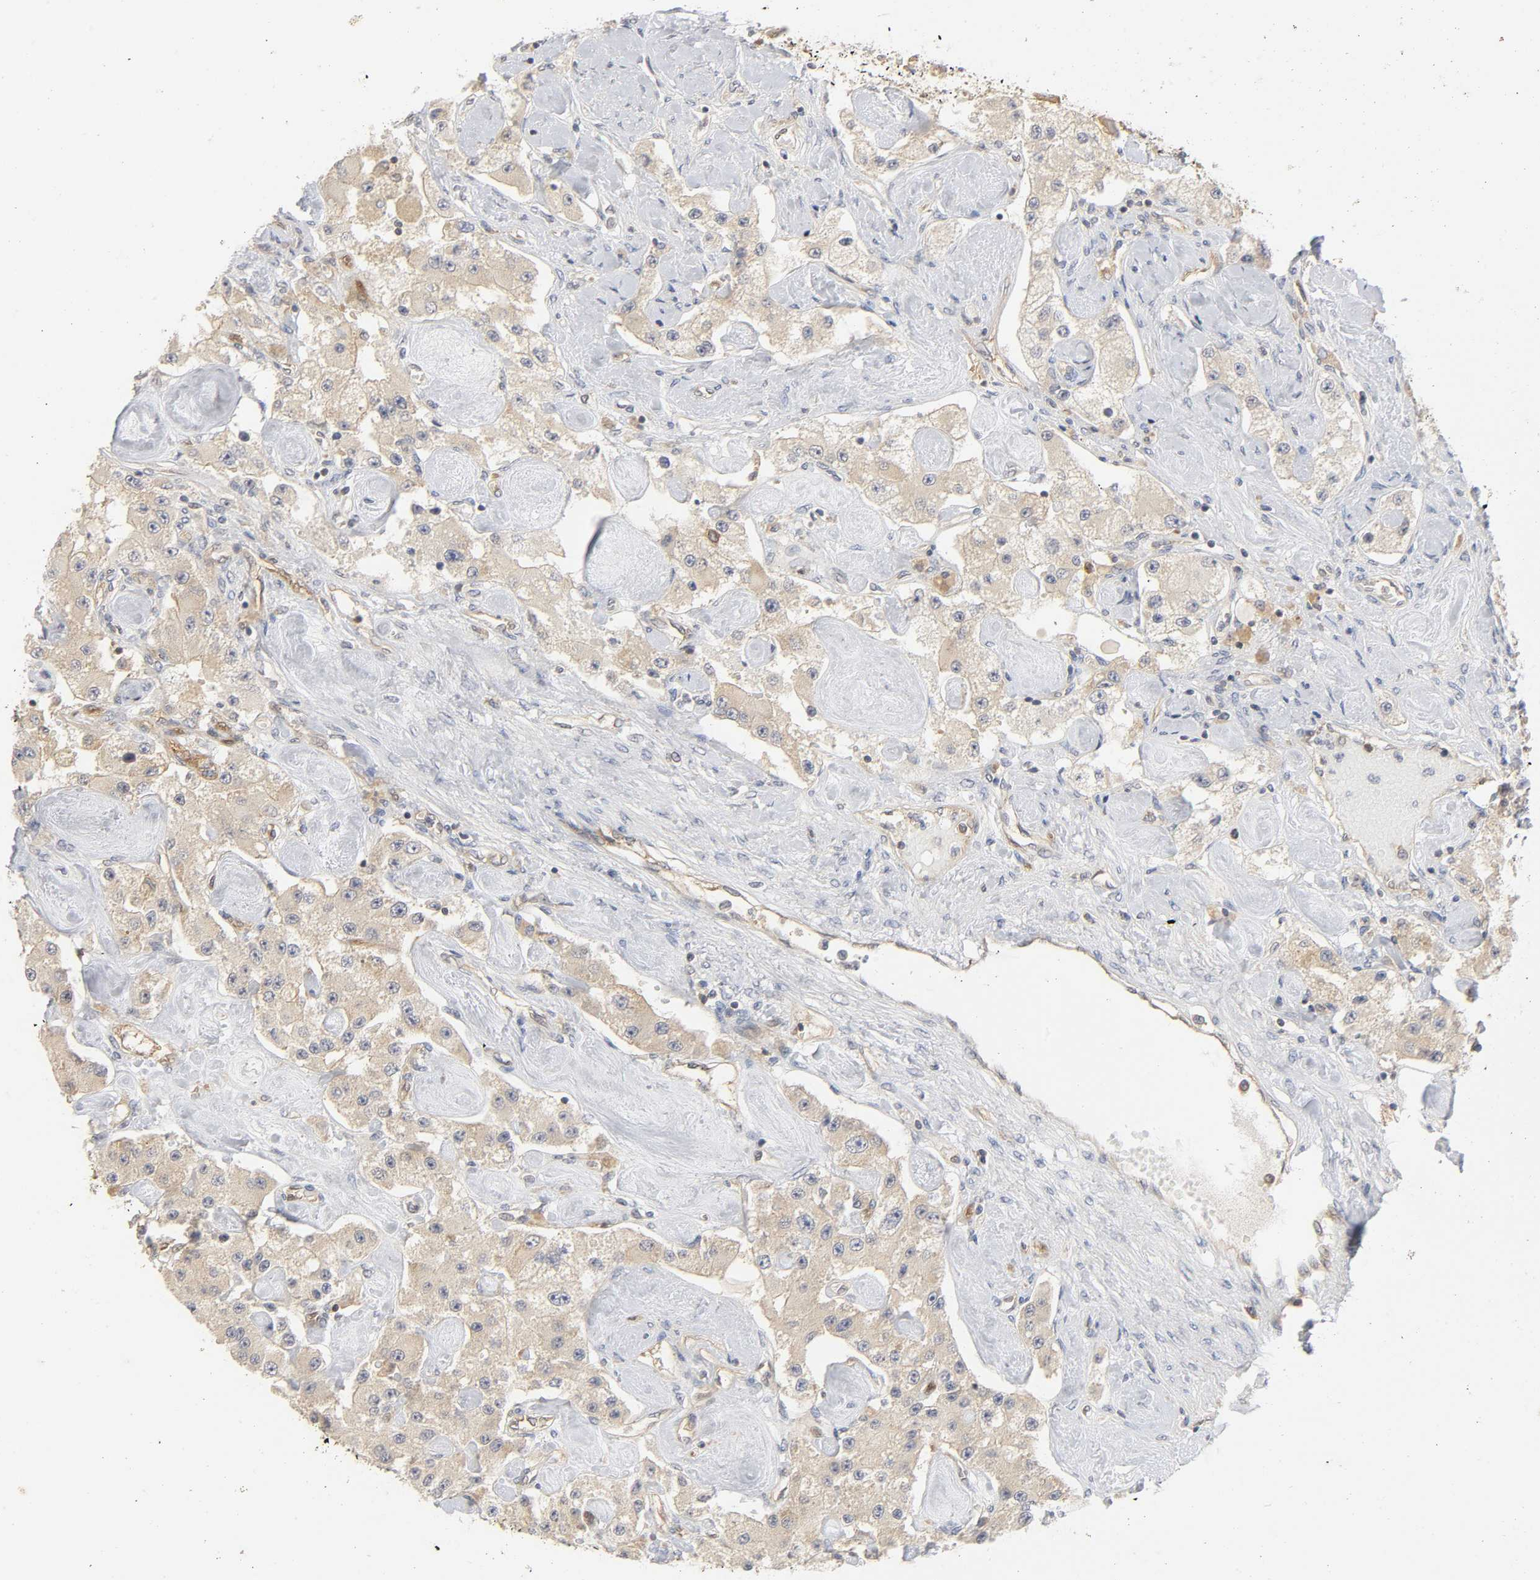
{"staining": {"intensity": "weak", "quantity": ">75%", "location": "cytoplasmic/membranous"}, "tissue": "carcinoid", "cell_type": "Tumor cells", "image_type": "cancer", "snomed": [{"axis": "morphology", "description": "Carcinoid, malignant, NOS"}, {"axis": "topography", "description": "Pancreas"}], "caption": "Immunohistochemical staining of carcinoid shows low levels of weak cytoplasmic/membranous staining in approximately >75% of tumor cells.", "gene": "SCHIP1", "patient": {"sex": "male", "age": 41}}